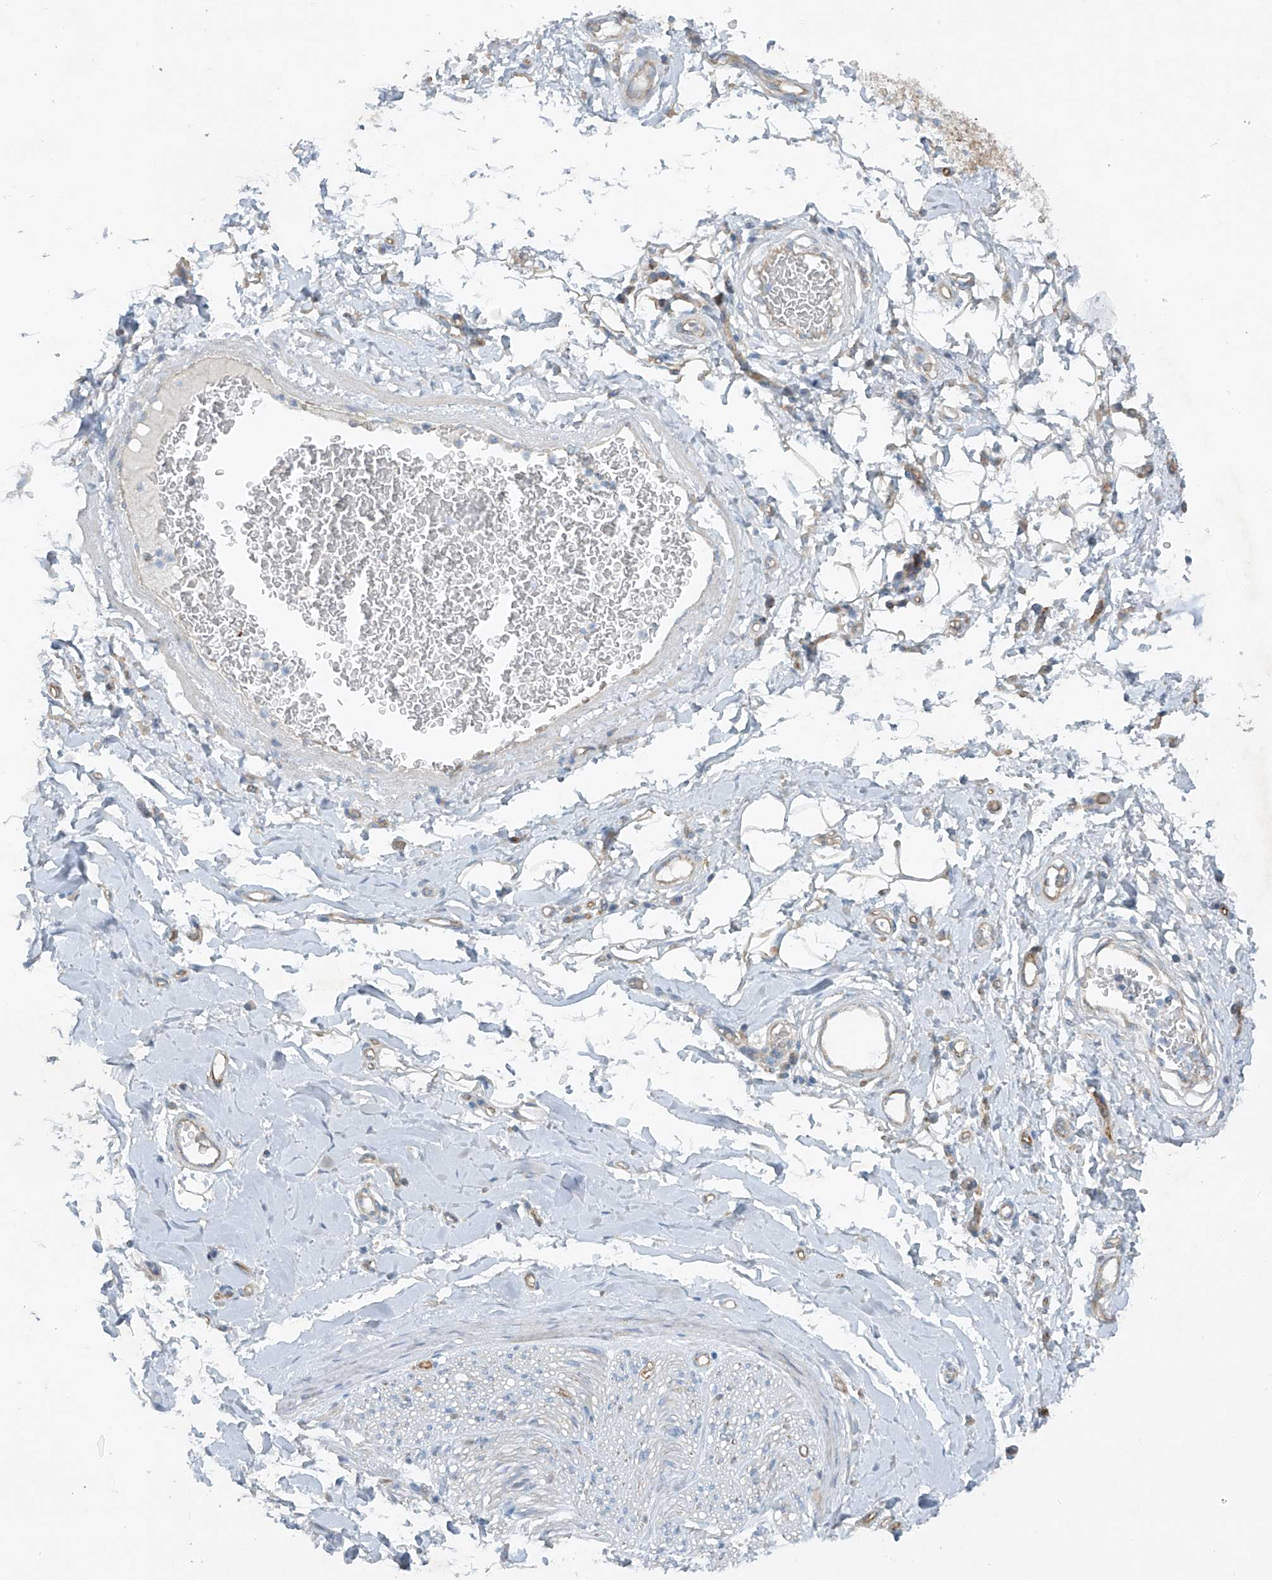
{"staining": {"intensity": "negative", "quantity": "none", "location": "none"}, "tissue": "adipose tissue", "cell_type": "Adipocytes", "image_type": "normal", "snomed": [{"axis": "morphology", "description": "Normal tissue, NOS"}, {"axis": "morphology", "description": "Adenocarcinoma, NOS"}, {"axis": "topography", "description": "Stomach, upper"}, {"axis": "topography", "description": "Peripheral nerve tissue"}], "caption": "Immunohistochemistry (IHC) histopathology image of normal adipose tissue: adipose tissue stained with DAB reveals no significant protein positivity in adipocytes.", "gene": "VAMP5", "patient": {"sex": "male", "age": 62}}